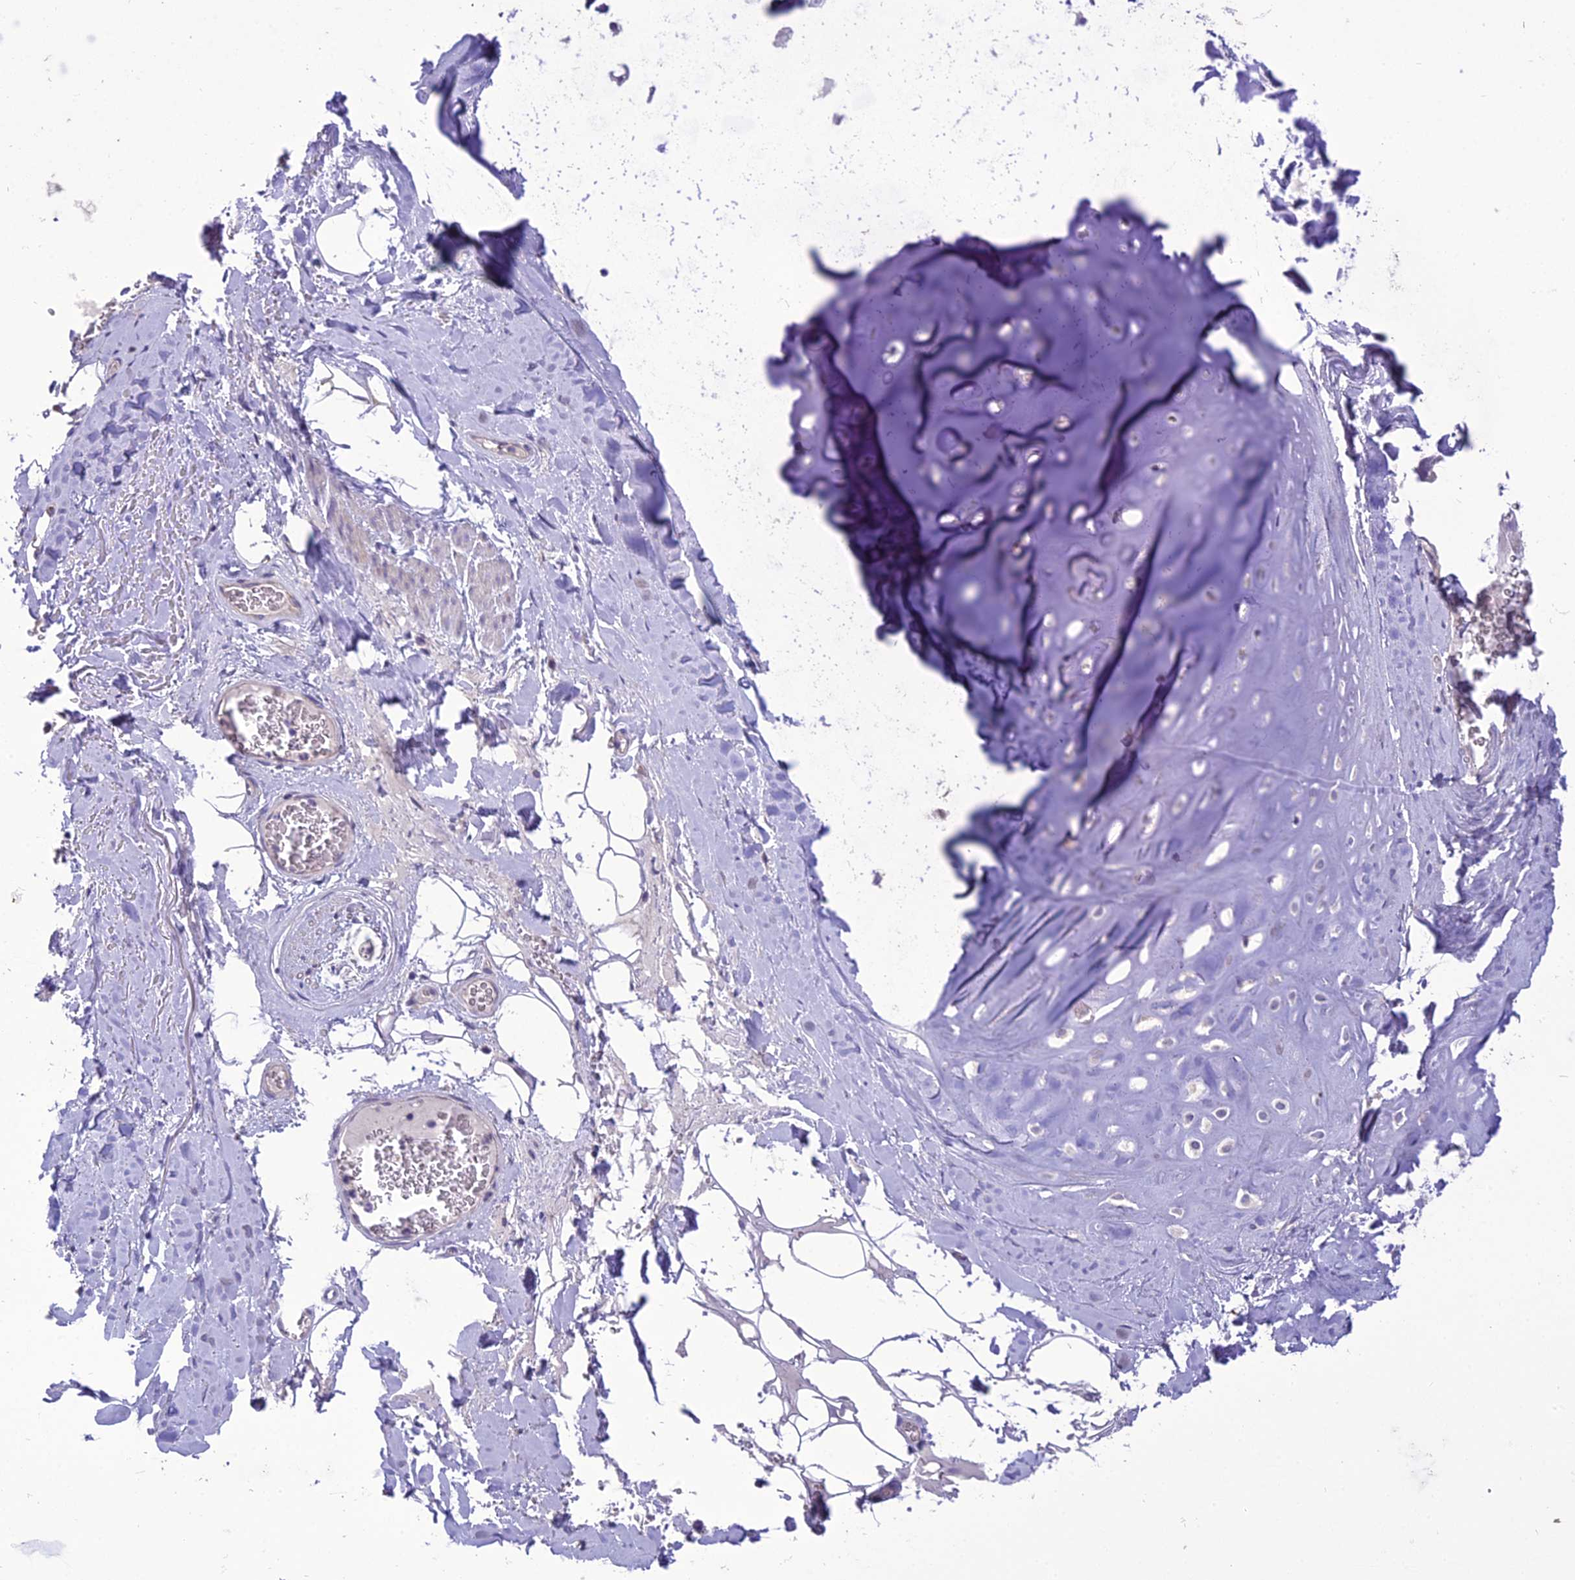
{"staining": {"intensity": "negative", "quantity": "none", "location": "none"}, "tissue": "adipose tissue", "cell_type": "Adipocytes", "image_type": "normal", "snomed": [{"axis": "morphology", "description": "Normal tissue, NOS"}, {"axis": "topography", "description": "Cartilage tissue"}], "caption": "Immunohistochemistry photomicrograph of unremarkable adipose tissue: adipose tissue stained with DAB displays no significant protein staining in adipocytes.", "gene": "SCRT1", "patient": {"sex": "female", "age": 63}}